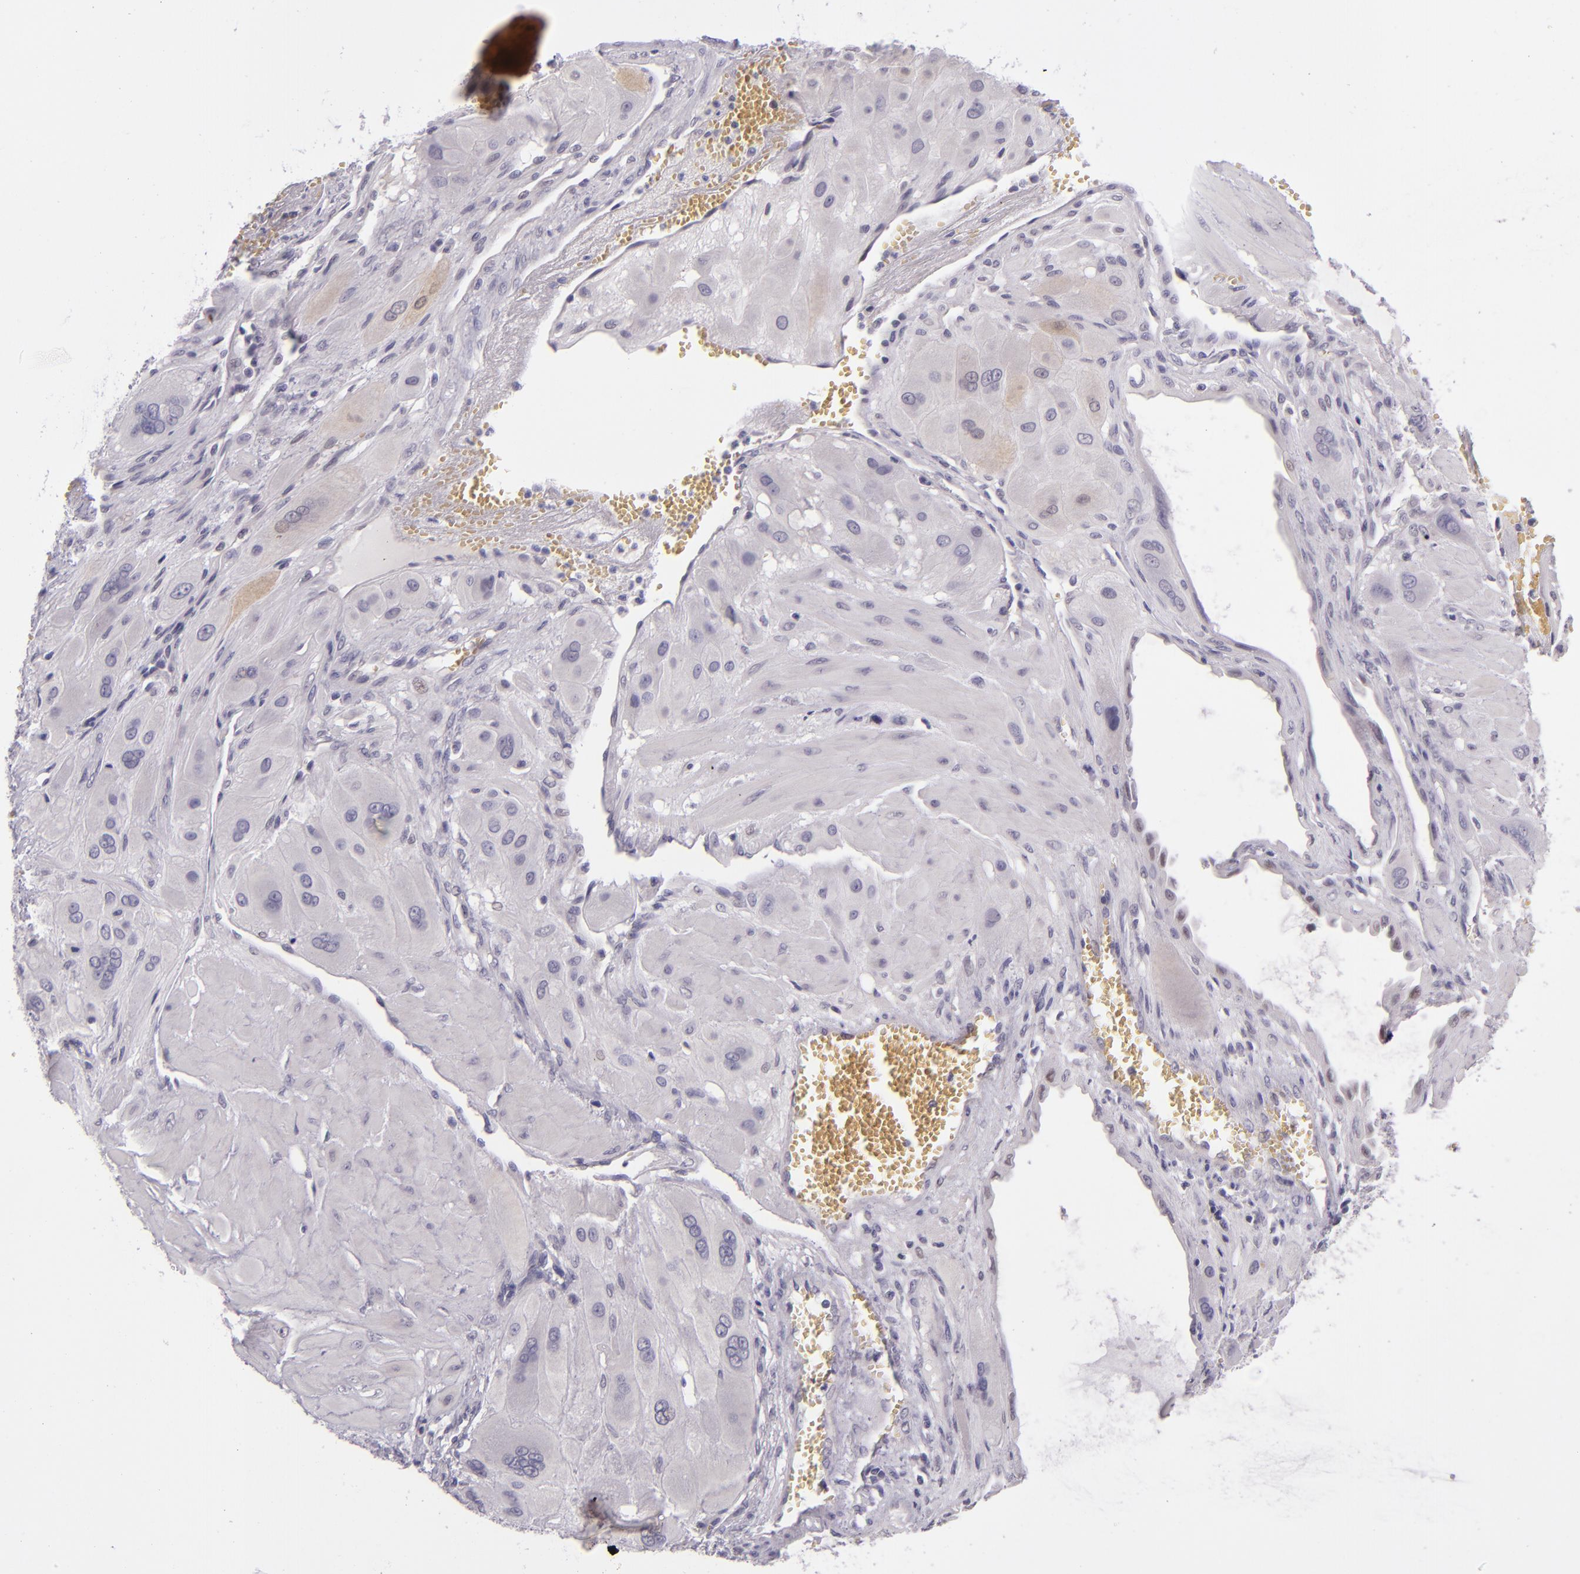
{"staining": {"intensity": "negative", "quantity": "none", "location": "none"}, "tissue": "cervical cancer", "cell_type": "Tumor cells", "image_type": "cancer", "snomed": [{"axis": "morphology", "description": "Squamous cell carcinoma, NOS"}, {"axis": "topography", "description": "Cervix"}], "caption": "Human squamous cell carcinoma (cervical) stained for a protein using immunohistochemistry (IHC) shows no expression in tumor cells.", "gene": "SNCB", "patient": {"sex": "female", "age": 34}}